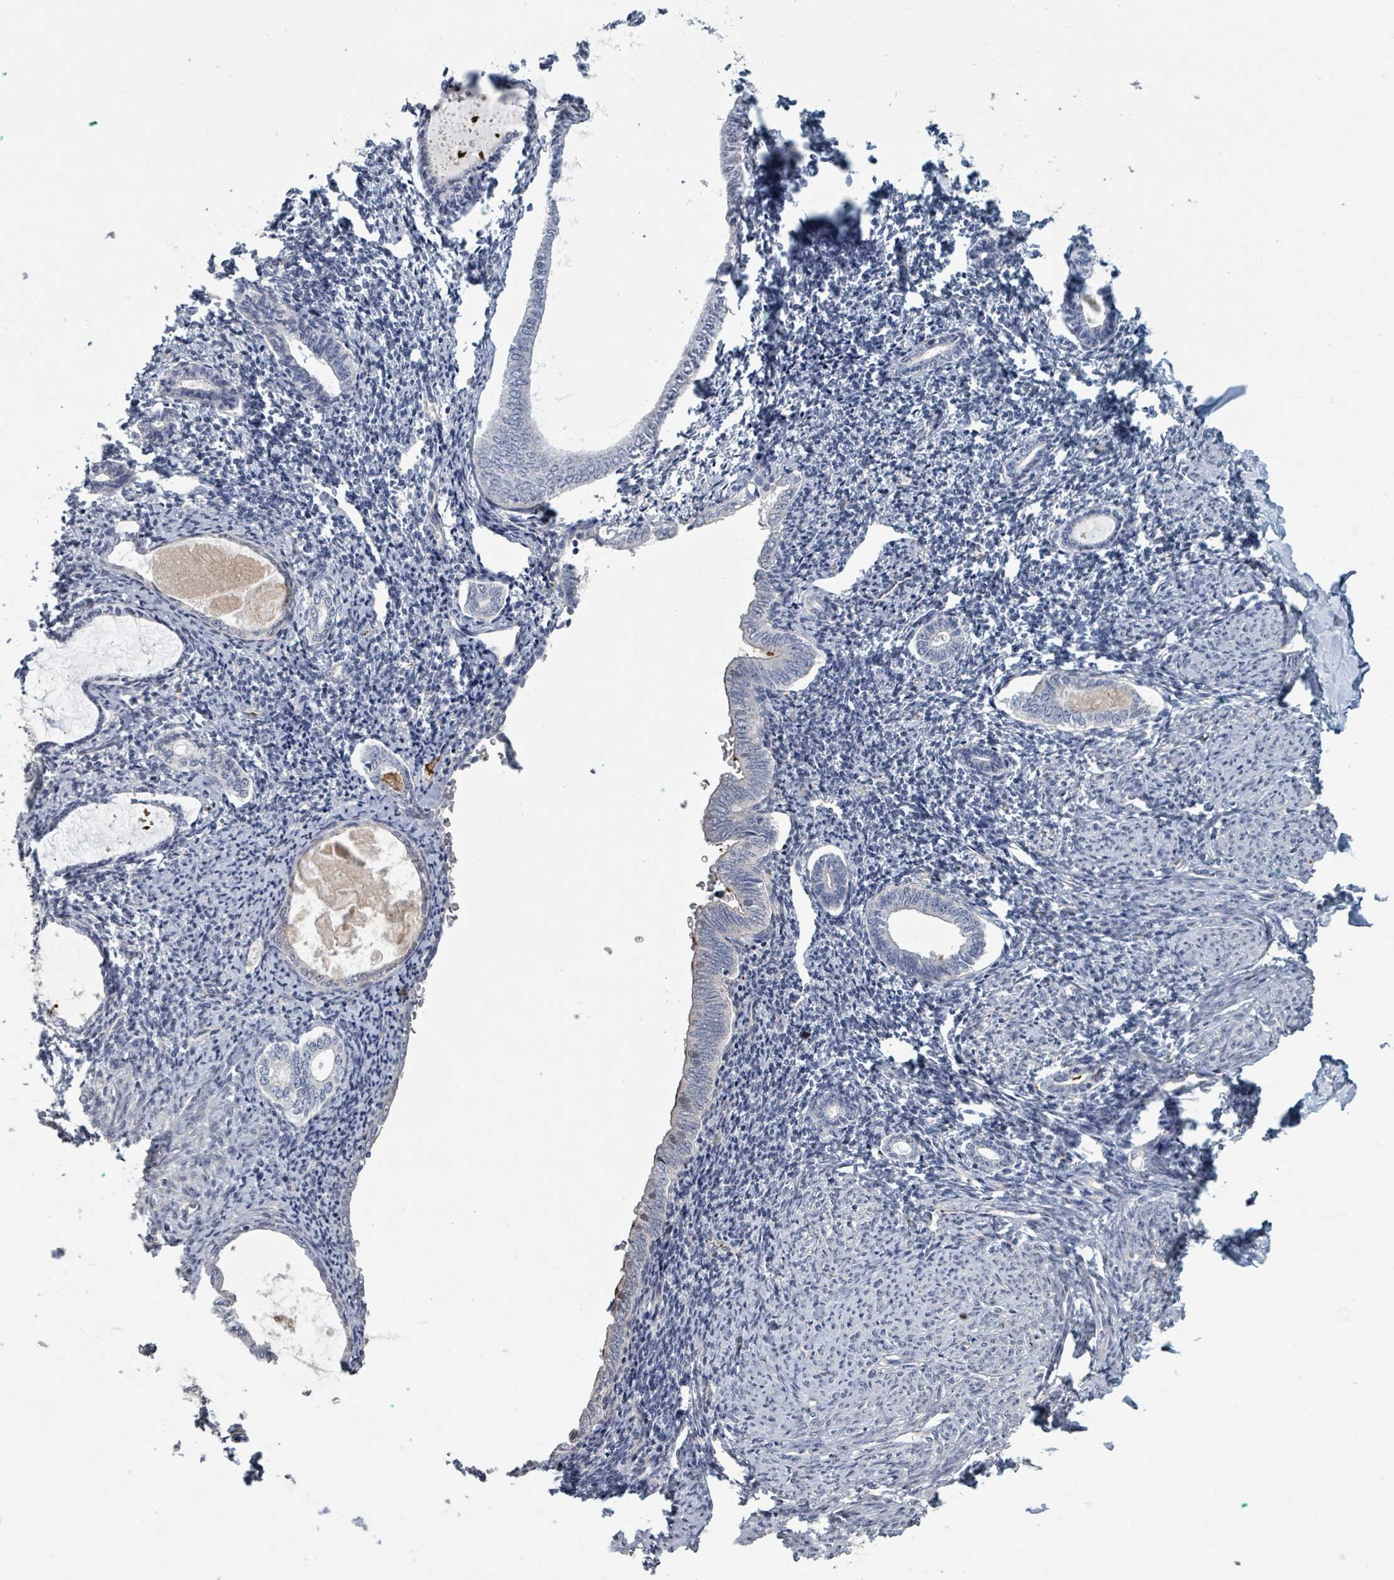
{"staining": {"intensity": "negative", "quantity": "none", "location": "none"}, "tissue": "endometrium", "cell_type": "Cells in endometrial stroma", "image_type": "normal", "snomed": [{"axis": "morphology", "description": "Normal tissue, NOS"}, {"axis": "topography", "description": "Endometrium"}], "caption": "Protein analysis of benign endometrium demonstrates no significant positivity in cells in endometrial stroma.", "gene": "PLAUR", "patient": {"sex": "female", "age": 63}}